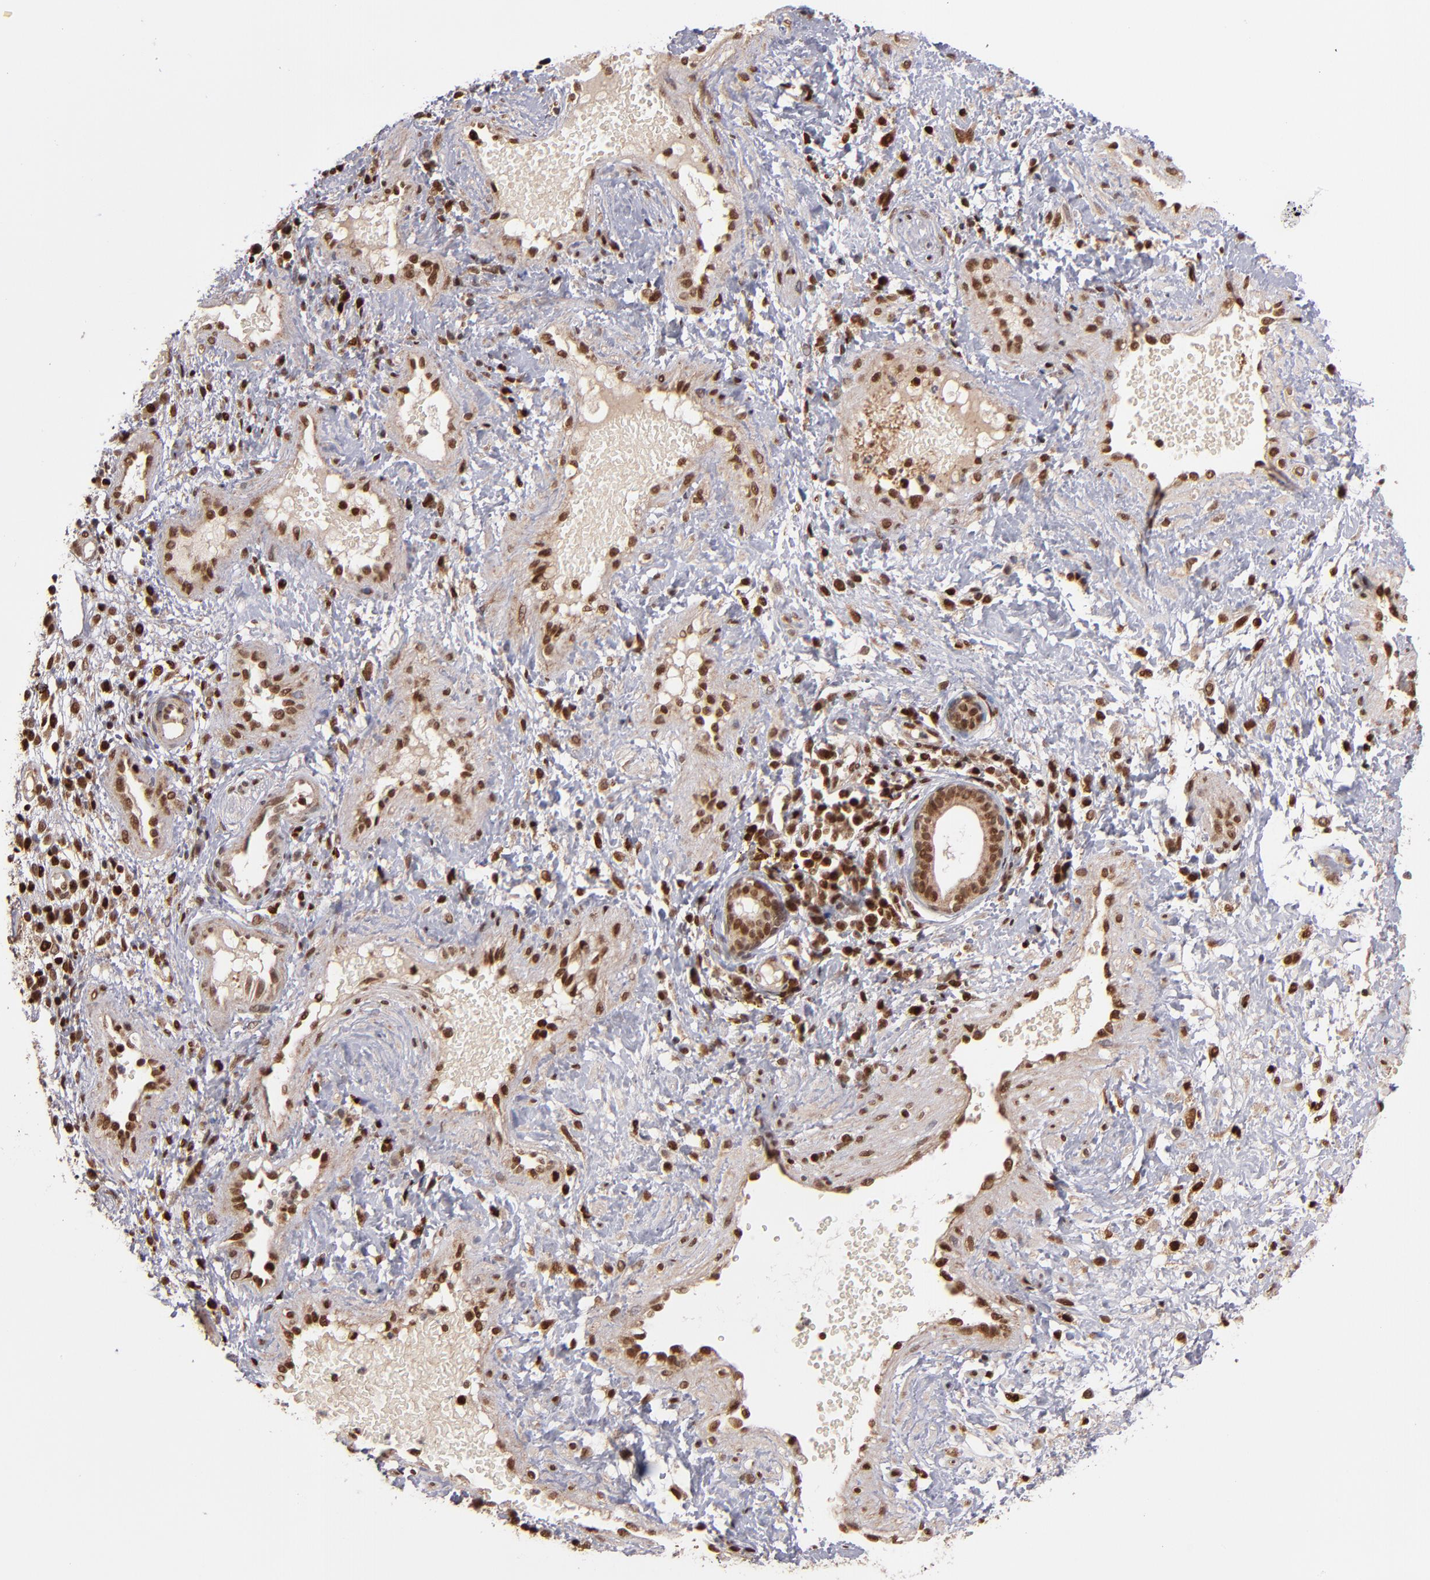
{"staining": {"intensity": "strong", "quantity": ">75%", "location": "cytoplasmic/membranous,nuclear"}, "tissue": "nasopharynx", "cell_type": "Respiratory epithelial cells", "image_type": "normal", "snomed": [{"axis": "morphology", "description": "Normal tissue, NOS"}, {"axis": "morphology", "description": "Inflammation, NOS"}, {"axis": "morphology", "description": "Malignant melanoma, Metastatic site"}, {"axis": "topography", "description": "Nasopharynx"}], "caption": "Normal nasopharynx exhibits strong cytoplasmic/membranous,nuclear positivity in about >75% of respiratory epithelial cells, visualized by immunohistochemistry.", "gene": "TOP1MT", "patient": {"sex": "female", "age": 55}}